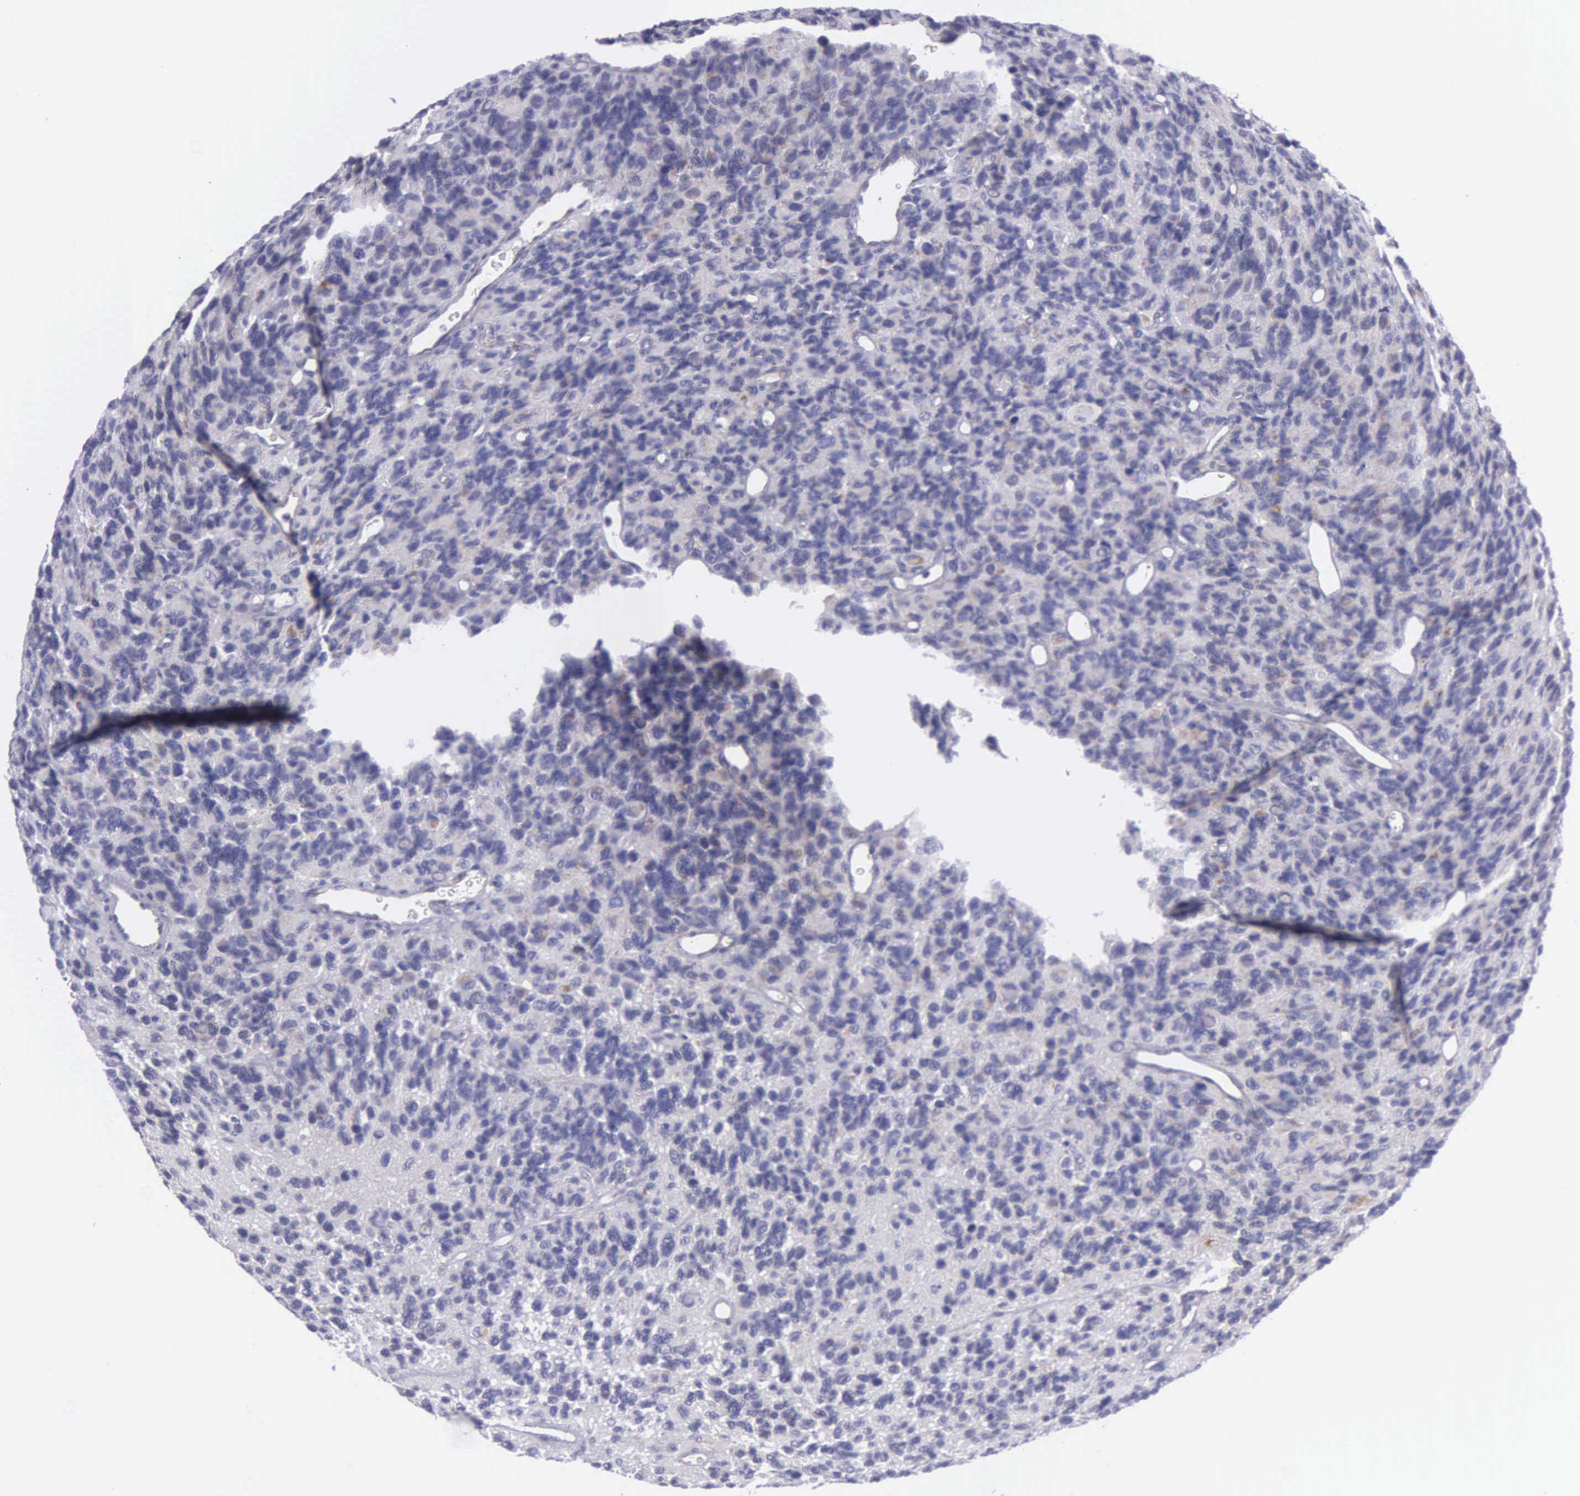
{"staining": {"intensity": "negative", "quantity": "none", "location": "none"}, "tissue": "glioma", "cell_type": "Tumor cells", "image_type": "cancer", "snomed": [{"axis": "morphology", "description": "Glioma, malignant, High grade"}, {"axis": "topography", "description": "Brain"}], "caption": "Human malignant glioma (high-grade) stained for a protein using immunohistochemistry (IHC) demonstrates no expression in tumor cells.", "gene": "SYNJ2BP", "patient": {"sex": "male", "age": 77}}